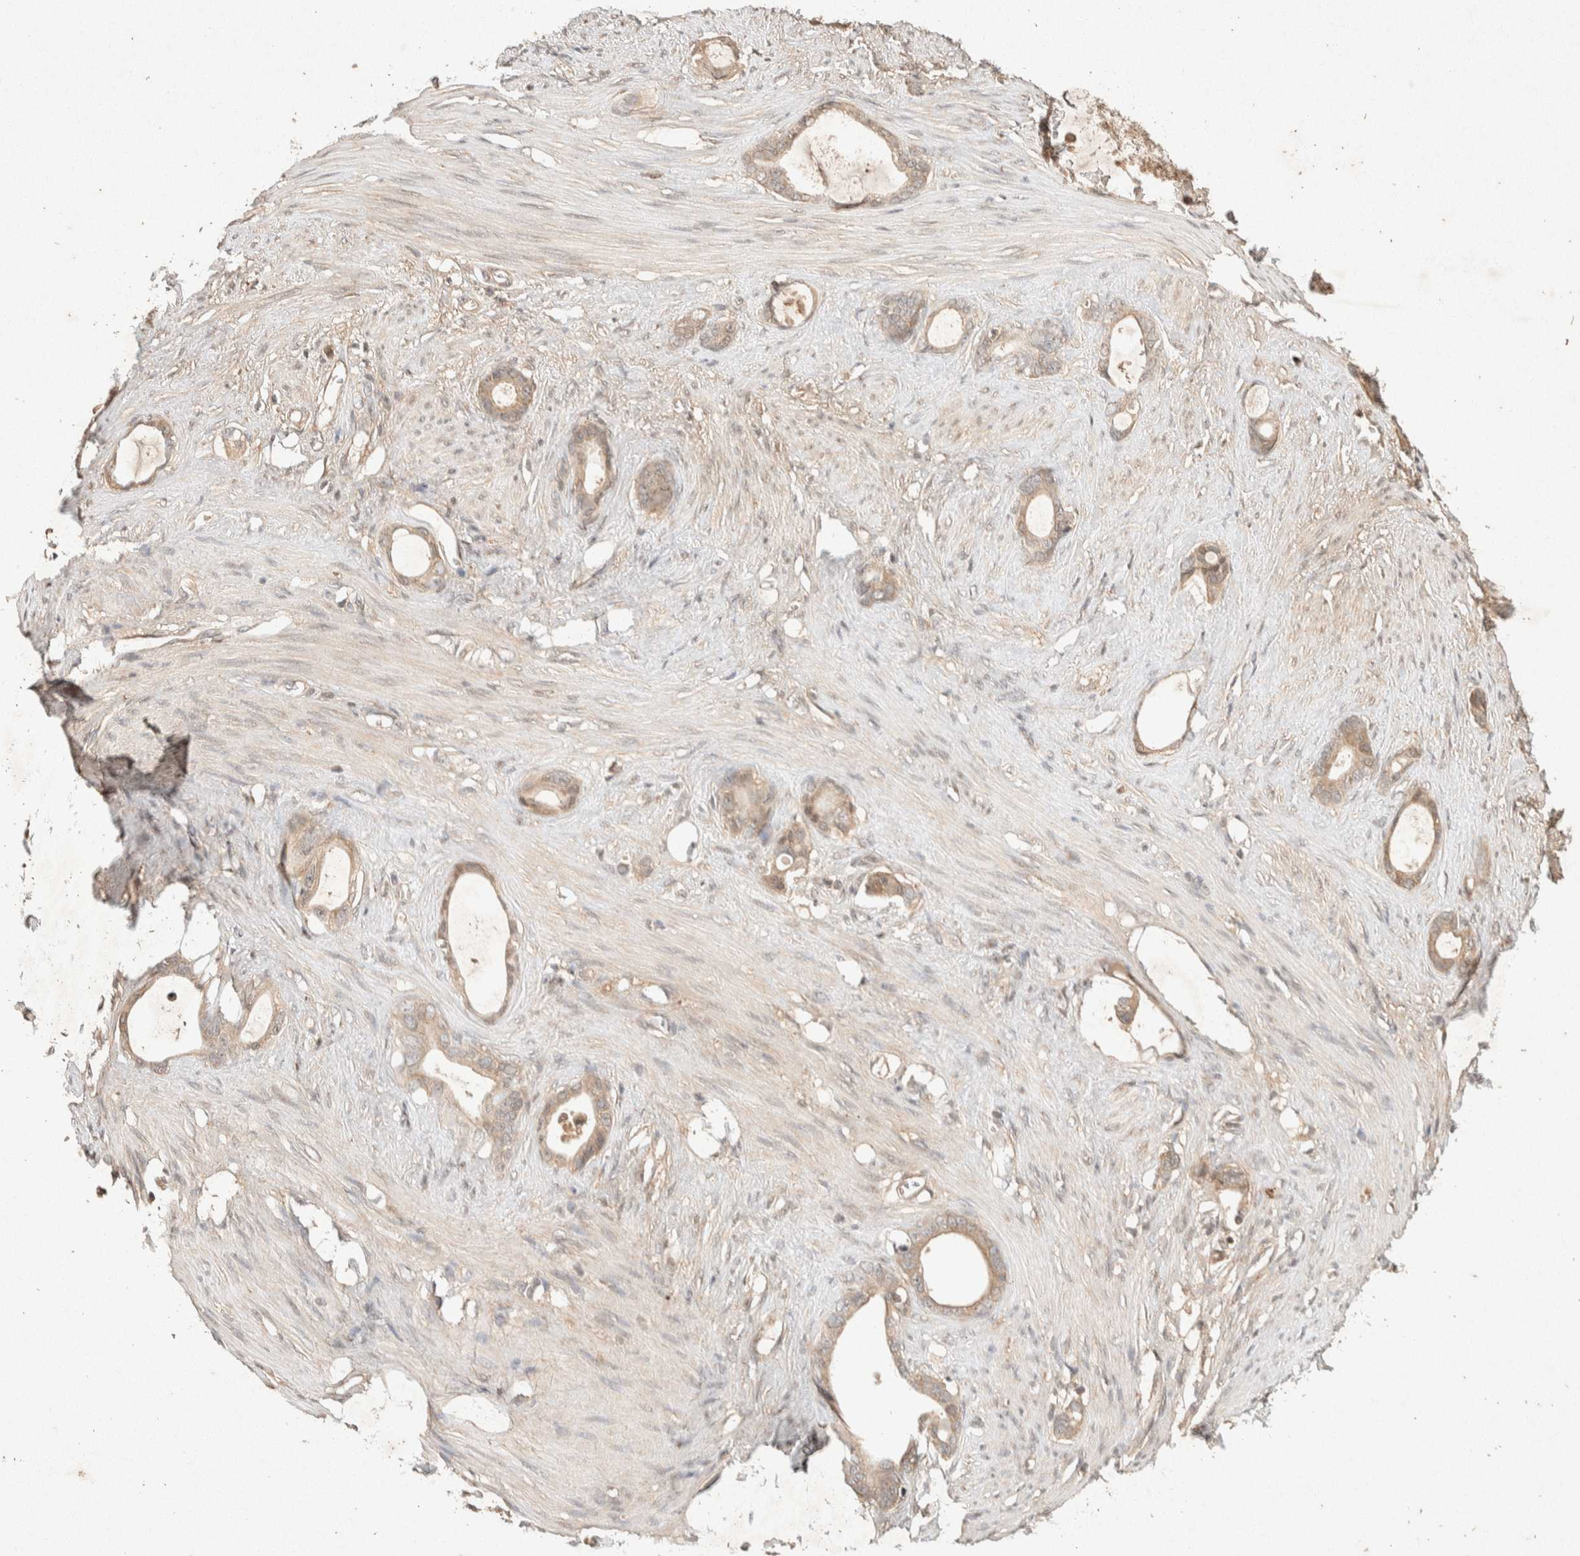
{"staining": {"intensity": "weak", "quantity": ">75%", "location": "cytoplasmic/membranous"}, "tissue": "stomach cancer", "cell_type": "Tumor cells", "image_type": "cancer", "snomed": [{"axis": "morphology", "description": "Adenocarcinoma, NOS"}, {"axis": "topography", "description": "Stomach"}], "caption": "Stomach cancer stained with a brown dye reveals weak cytoplasmic/membranous positive staining in about >75% of tumor cells.", "gene": "THRA", "patient": {"sex": "female", "age": 75}}